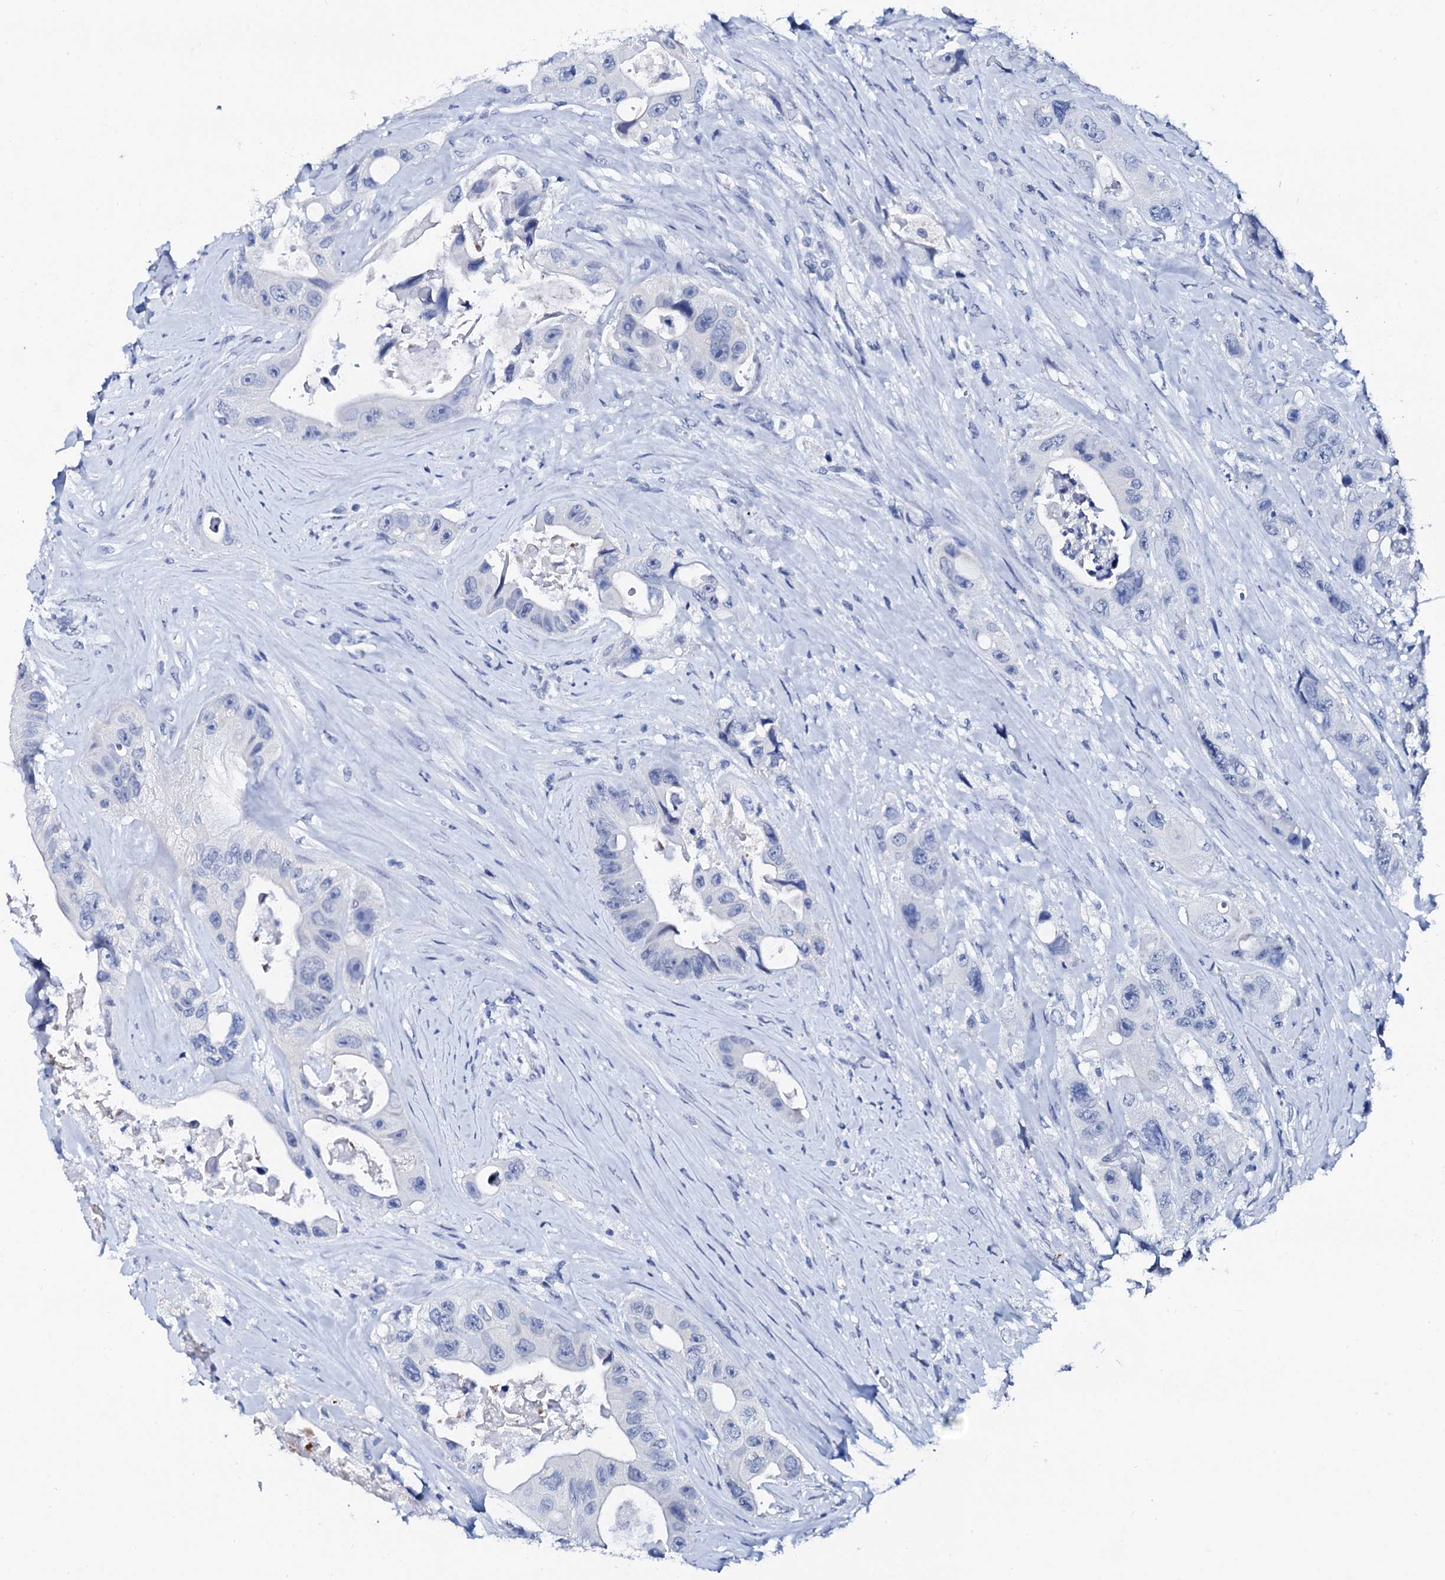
{"staining": {"intensity": "negative", "quantity": "none", "location": "none"}, "tissue": "colorectal cancer", "cell_type": "Tumor cells", "image_type": "cancer", "snomed": [{"axis": "morphology", "description": "Adenocarcinoma, NOS"}, {"axis": "topography", "description": "Colon"}], "caption": "Micrograph shows no significant protein expression in tumor cells of colorectal cancer. (DAB (3,3'-diaminobenzidine) immunohistochemistry with hematoxylin counter stain).", "gene": "SPATA19", "patient": {"sex": "female", "age": 46}}